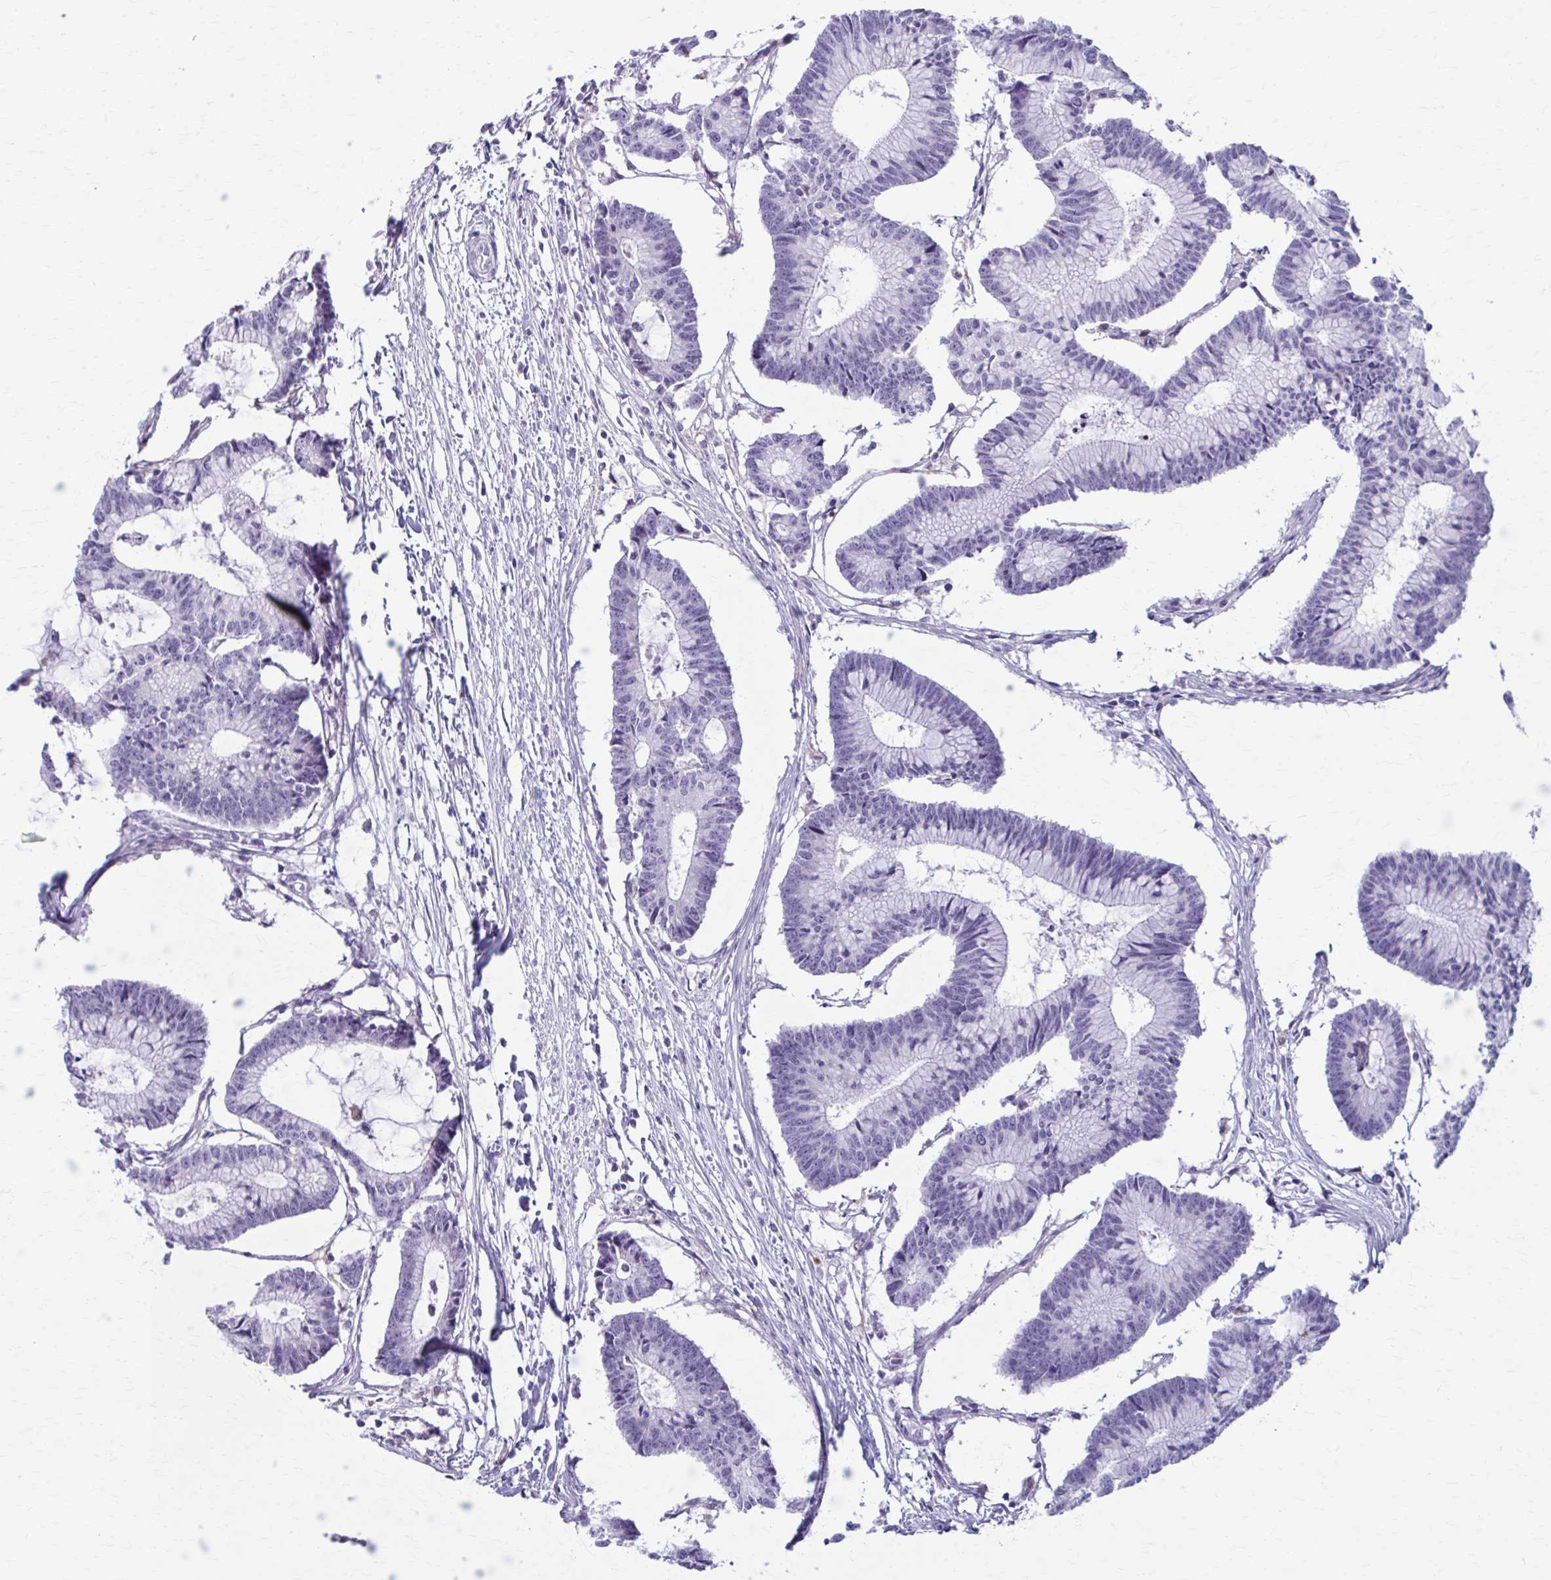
{"staining": {"intensity": "negative", "quantity": "none", "location": "none"}, "tissue": "colorectal cancer", "cell_type": "Tumor cells", "image_type": "cancer", "snomed": [{"axis": "morphology", "description": "Adenocarcinoma, NOS"}, {"axis": "topography", "description": "Colon"}], "caption": "High magnification brightfield microscopy of colorectal adenocarcinoma stained with DAB (brown) and counterstained with hematoxylin (blue): tumor cells show no significant expression.", "gene": "LDLRAP1", "patient": {"sex": "female", "age": 78}}